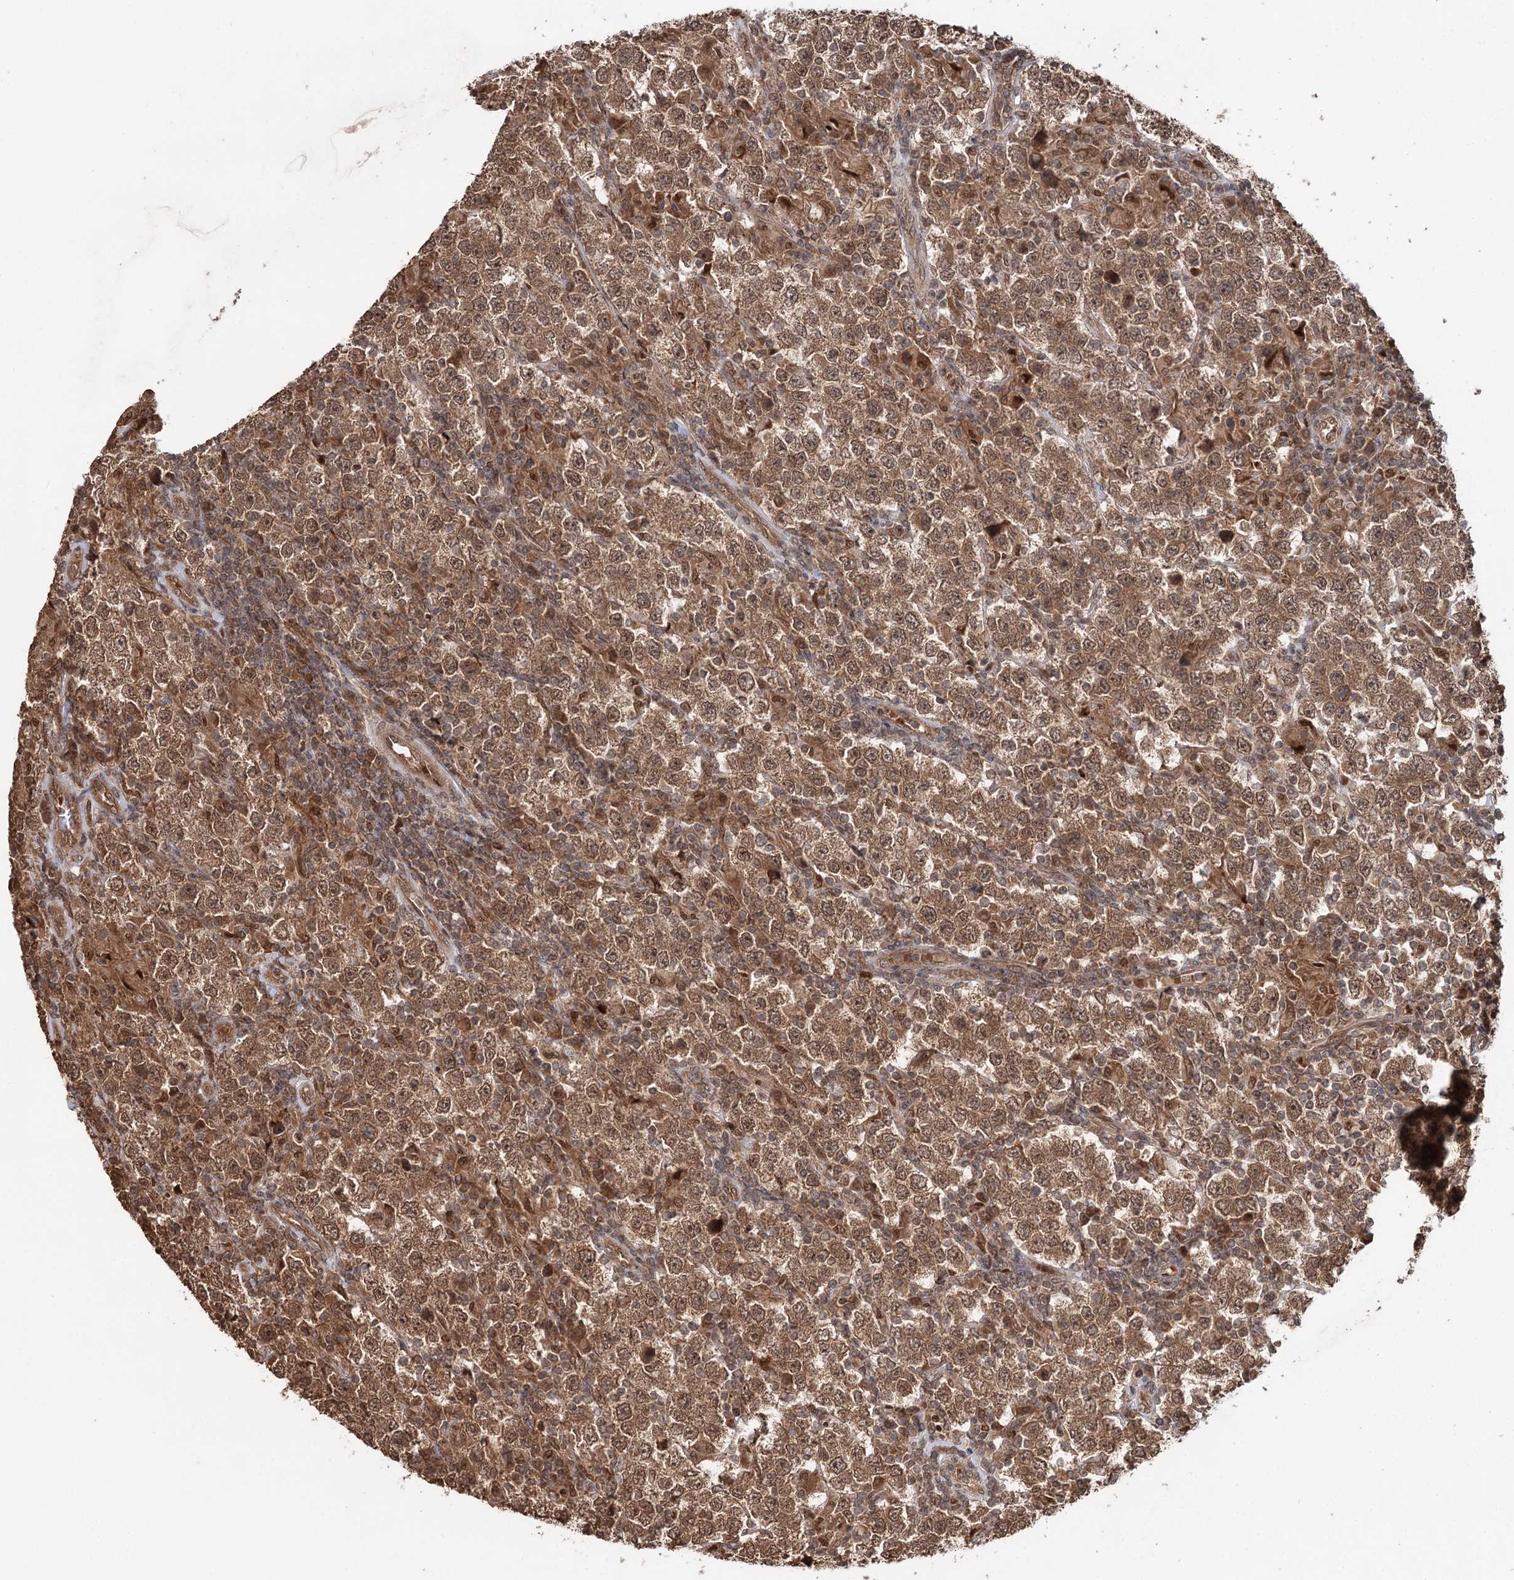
{"staining": {"intensity": "moderate", "quantity": ">75%", "location": "cytoplasmic/membranous,nuclear"}, "tissue": "testis cancer", "cell_type": "Tumor cells", "image_type": "cancer", "snomed": [{"axis": "morphology", "description": "Normal tissue, NOS"}, {"axis": "morphology", "description": "Urothelial carcinoma, High grade"}, {"axis": "morphology", "description": "Seminoma, NOS"}, {"axis": "morphology", "description": "Carcinoma, Embryonal, NOS"}, {"axis": "topography", "description": "Urinary bladder"}, {"axis": "topography", "description": "Testis"}], "caption": "An immunohistochemistry (IHC) histopathology image of neoplastic tissue is shown. Protein staining in brown highlights moderate cytoplasmic/membranous and nuclear positivity in seminoma (testis) within tumor cells.", "gene": "N6AMT1", "patient": {"sex": "male", "age": 41}}